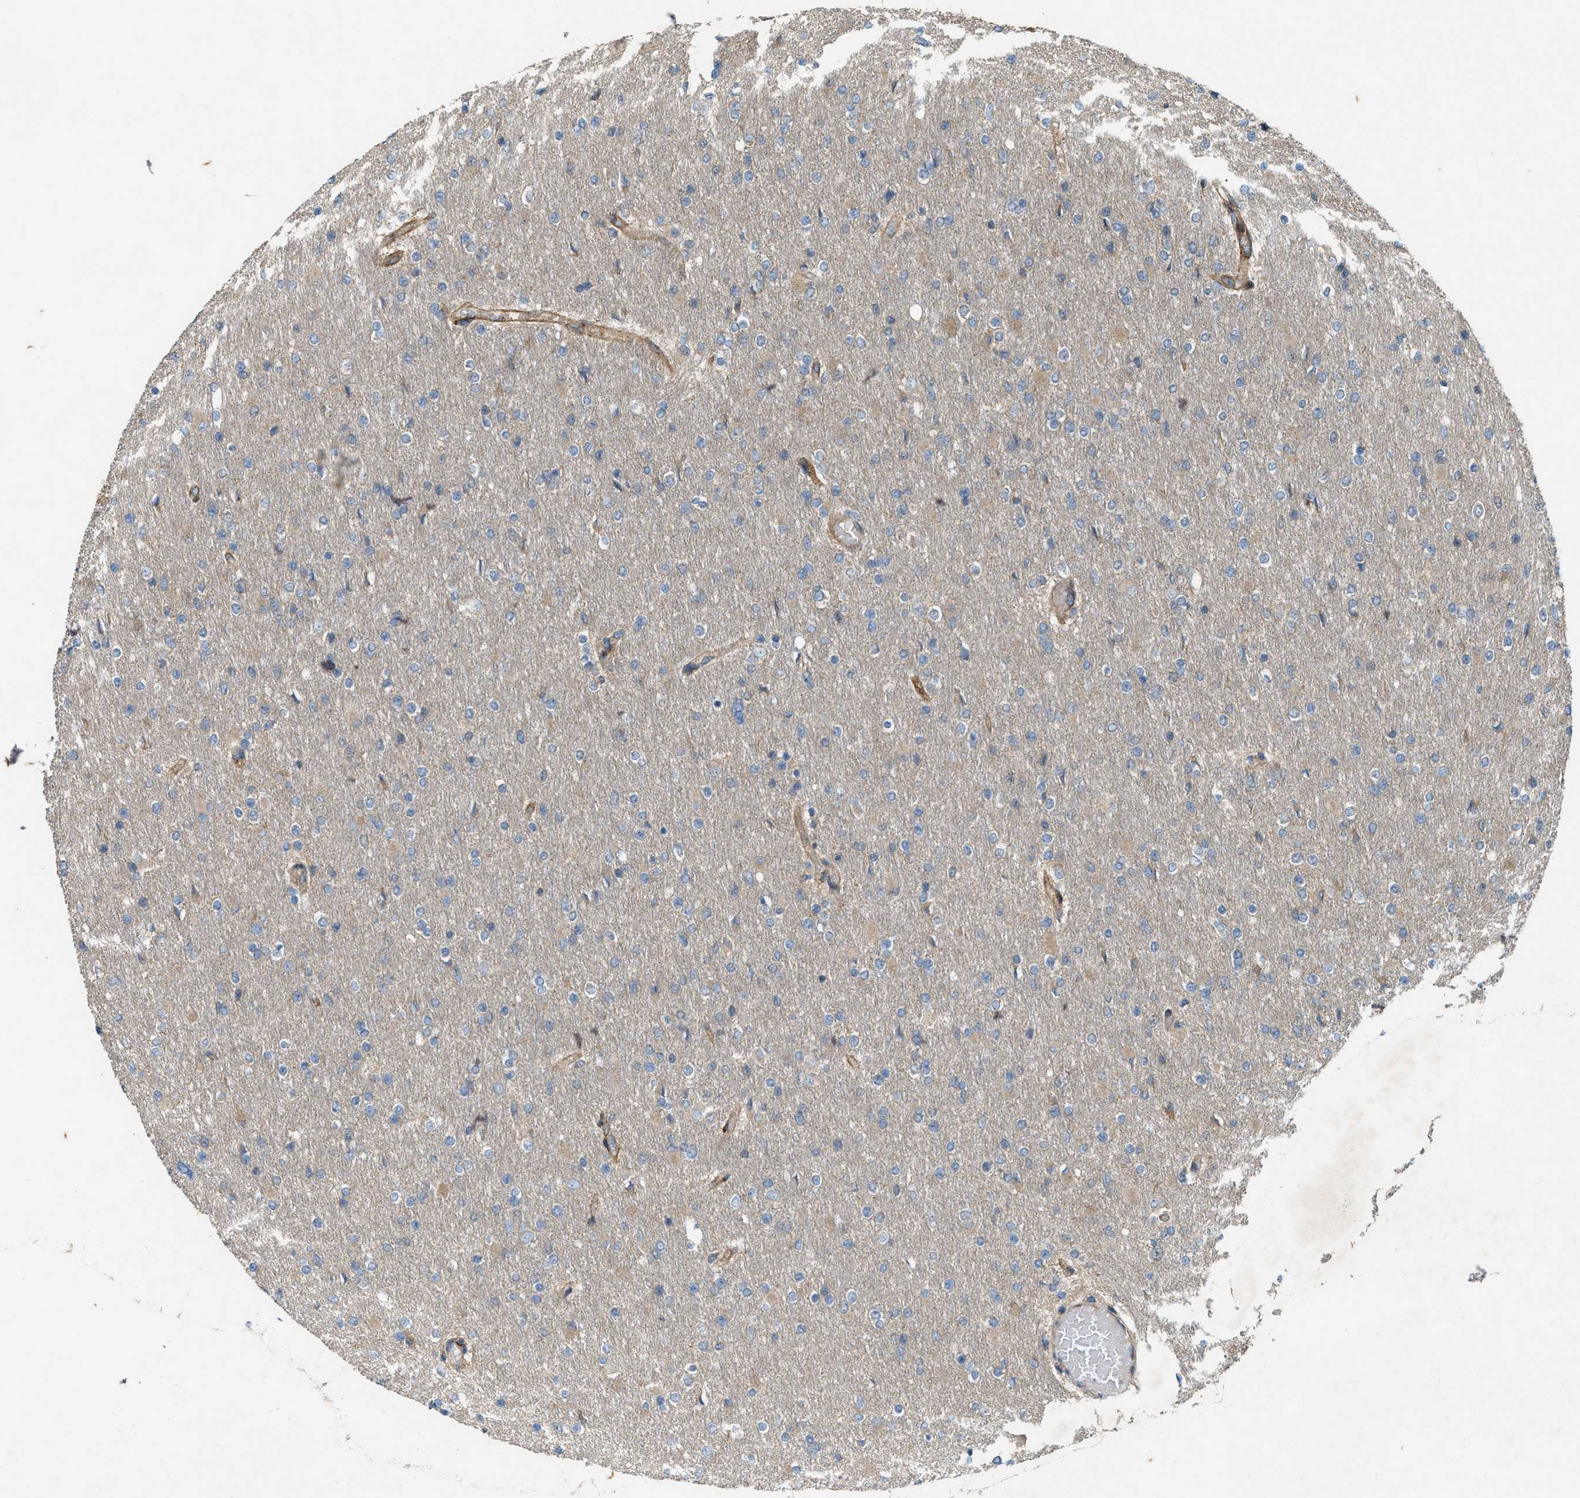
{"staining": {"intensity": "negative", "quantity": "none", "location": "none"}, "tissue": "glioma", "cell_type": "Tumor cells", "image_type": "cancer", "snomed": [{"axis": "morphology", "description": "Glioma, malignant, High grade"}, {"axis": "topography", "description": "Cerebral cortex"}], "caption": "Malignant high-grade glioma stained for a protein using immunohistochemistry (IHC) exhibits no staining tumor cells.", "gene": "LRRC72", "patient": {"sex": "female", "age": 36}}